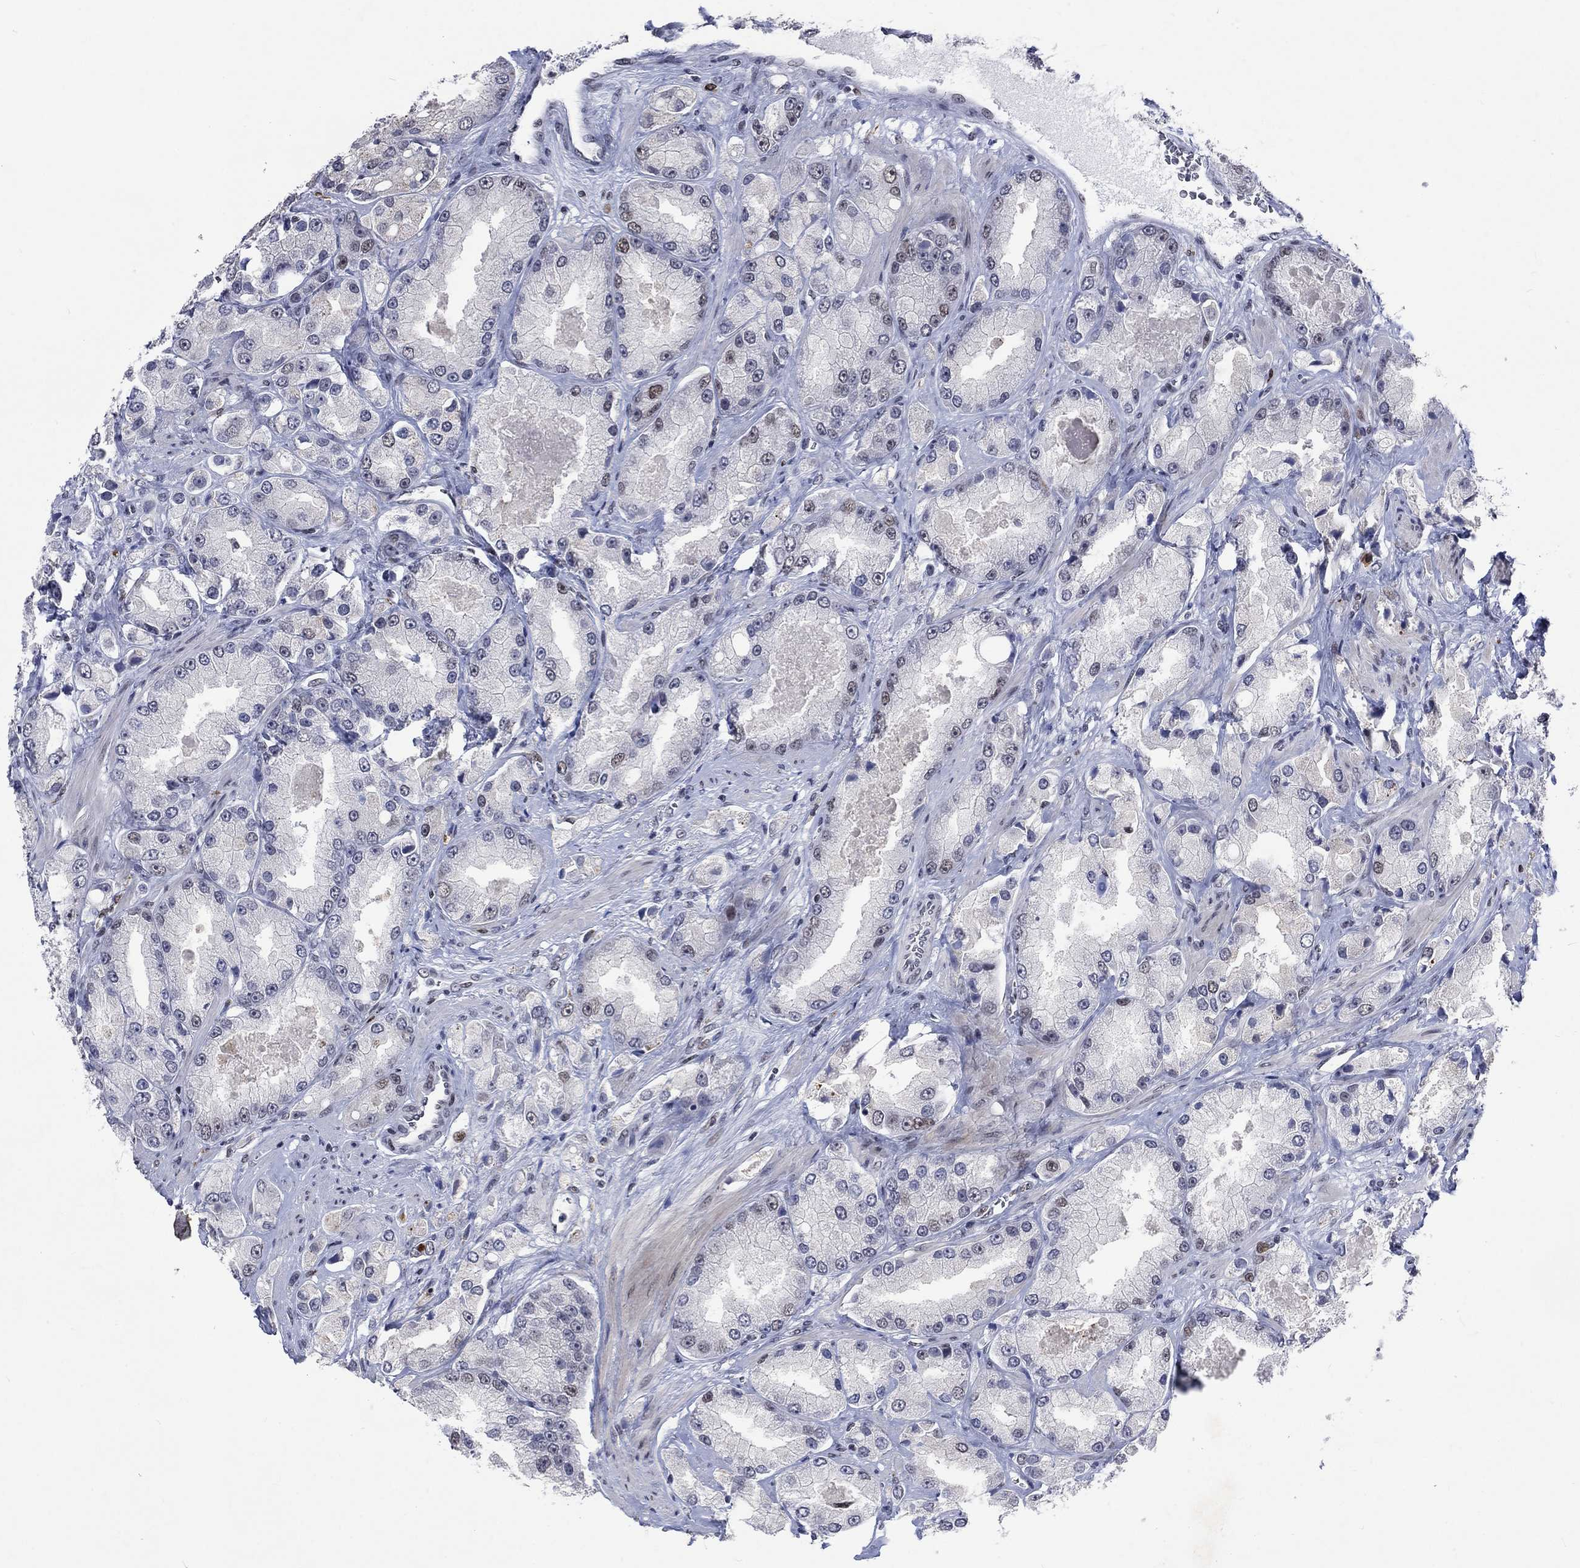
{"staining": {"intensity": "negative", "quantity": "none", "location": "none"}, "tissue": "prostate cancer", "cell_type": "Tumor cells", "image_type": "cancer", "snomed": [{"axis": "morphology", "description": "Adenocarcinoma, NOS"}, {"axis": "topography", "description": "Prostate and seminal vesicle, NOS"}, {"axis": "topography", "description": "Prostate"}], "caption": "A micrograph of prostate cancer (adenocarcinoma) stained for a protein reveals no brown staining in tumor cells.", "gene": "HCFC1", "patient": {"sex": "male", "age": 64}}